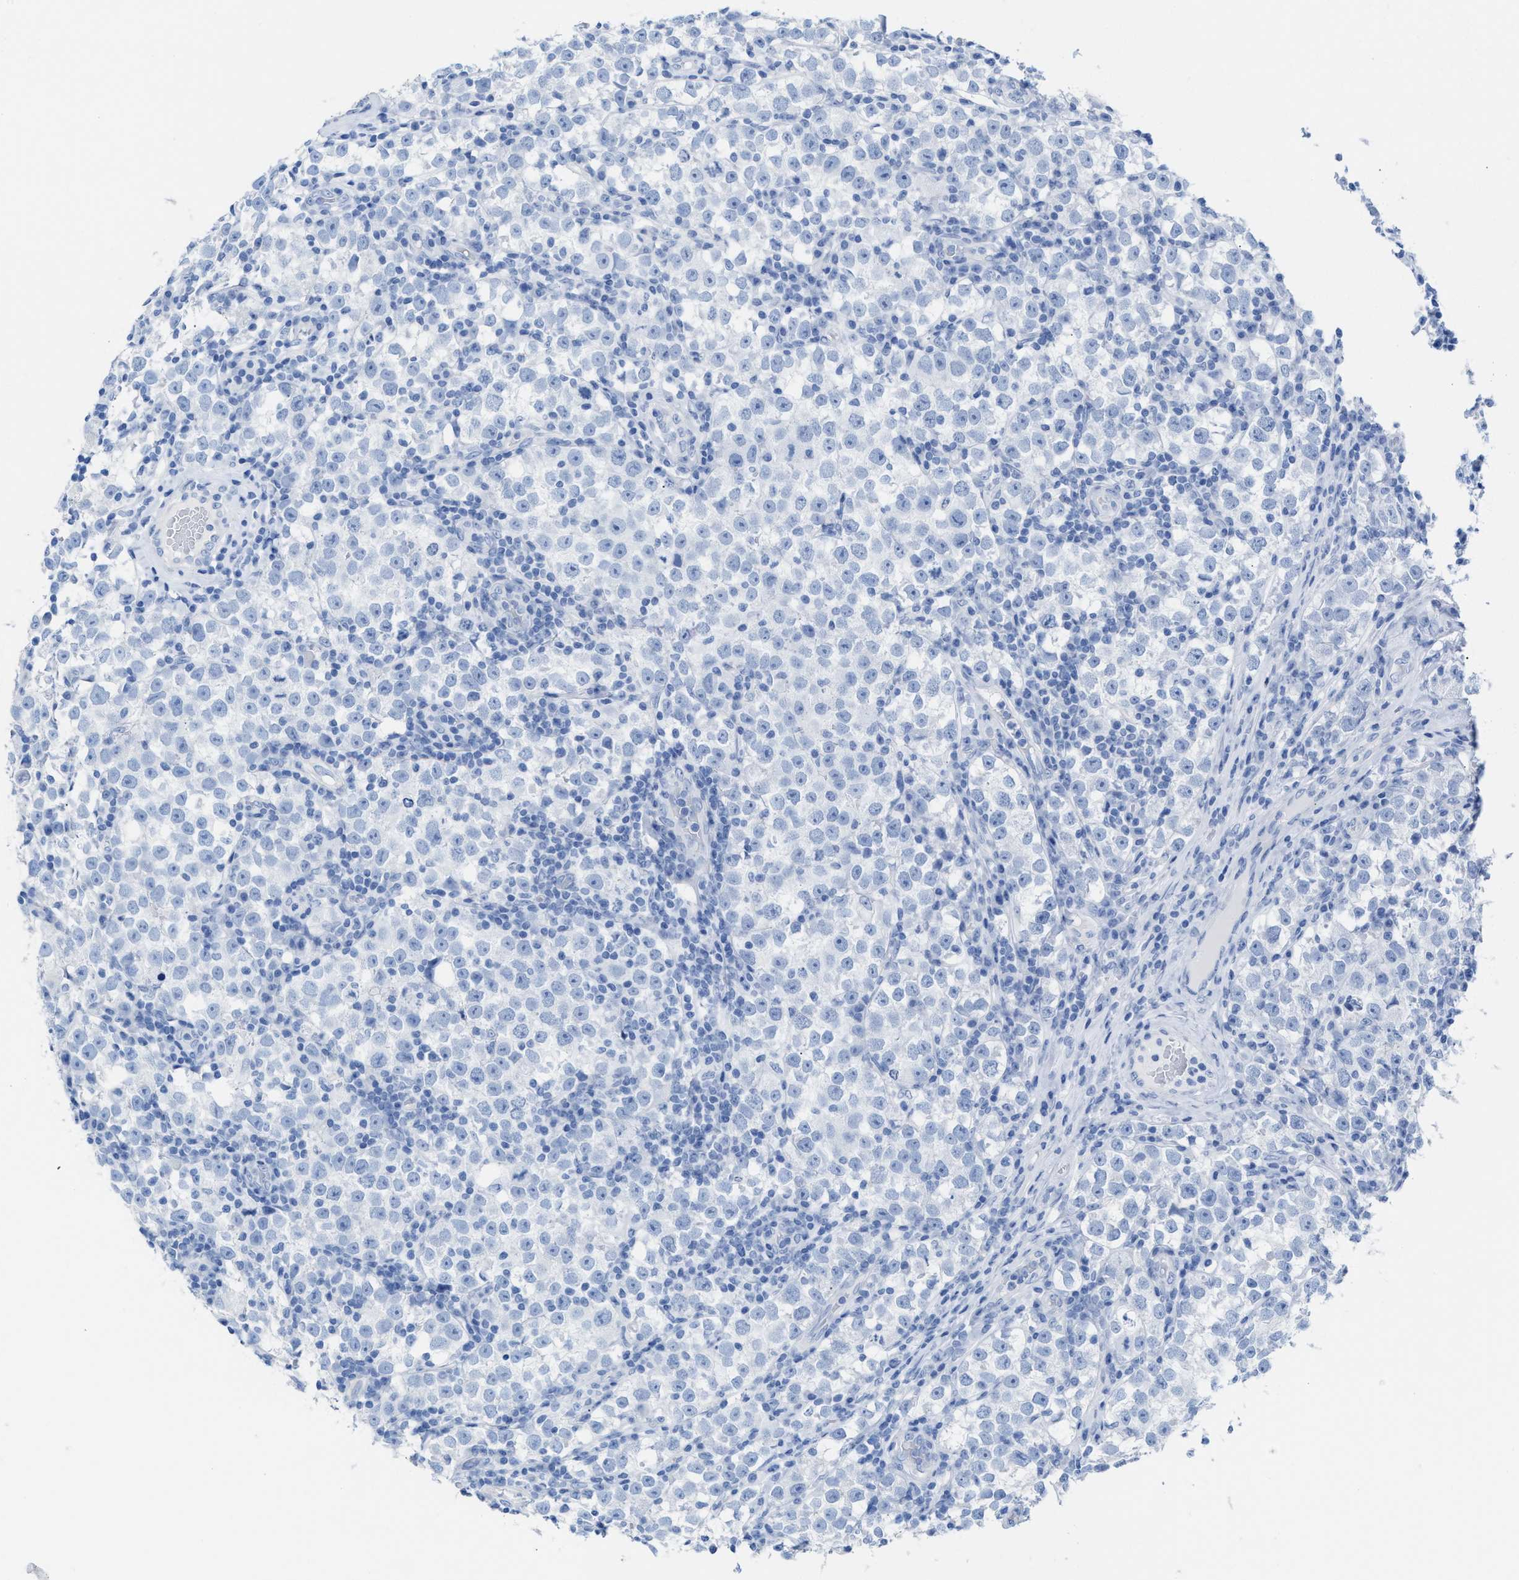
{"staining": {"intensity": "negative", "quantity": "none", "location": "none"}, "tissue": "testis cancer", "cell_type": "Tumor cells", "image_type": "cancer", "snomed": [{"axis": "morphology", "description": "Normal tissue, NOS"}, {"axis": "morphology", "description": "Seminoma, NOS"}, {"axis": "topography", "description": "Testis"}], "caption": "This is a micrograph of immunohistochemistry (IHC) staining of seminoma (testis), which shows no staining in tumor cells.", "gene": "CPA1", "patient": {"sex": "male", "age": 43}}